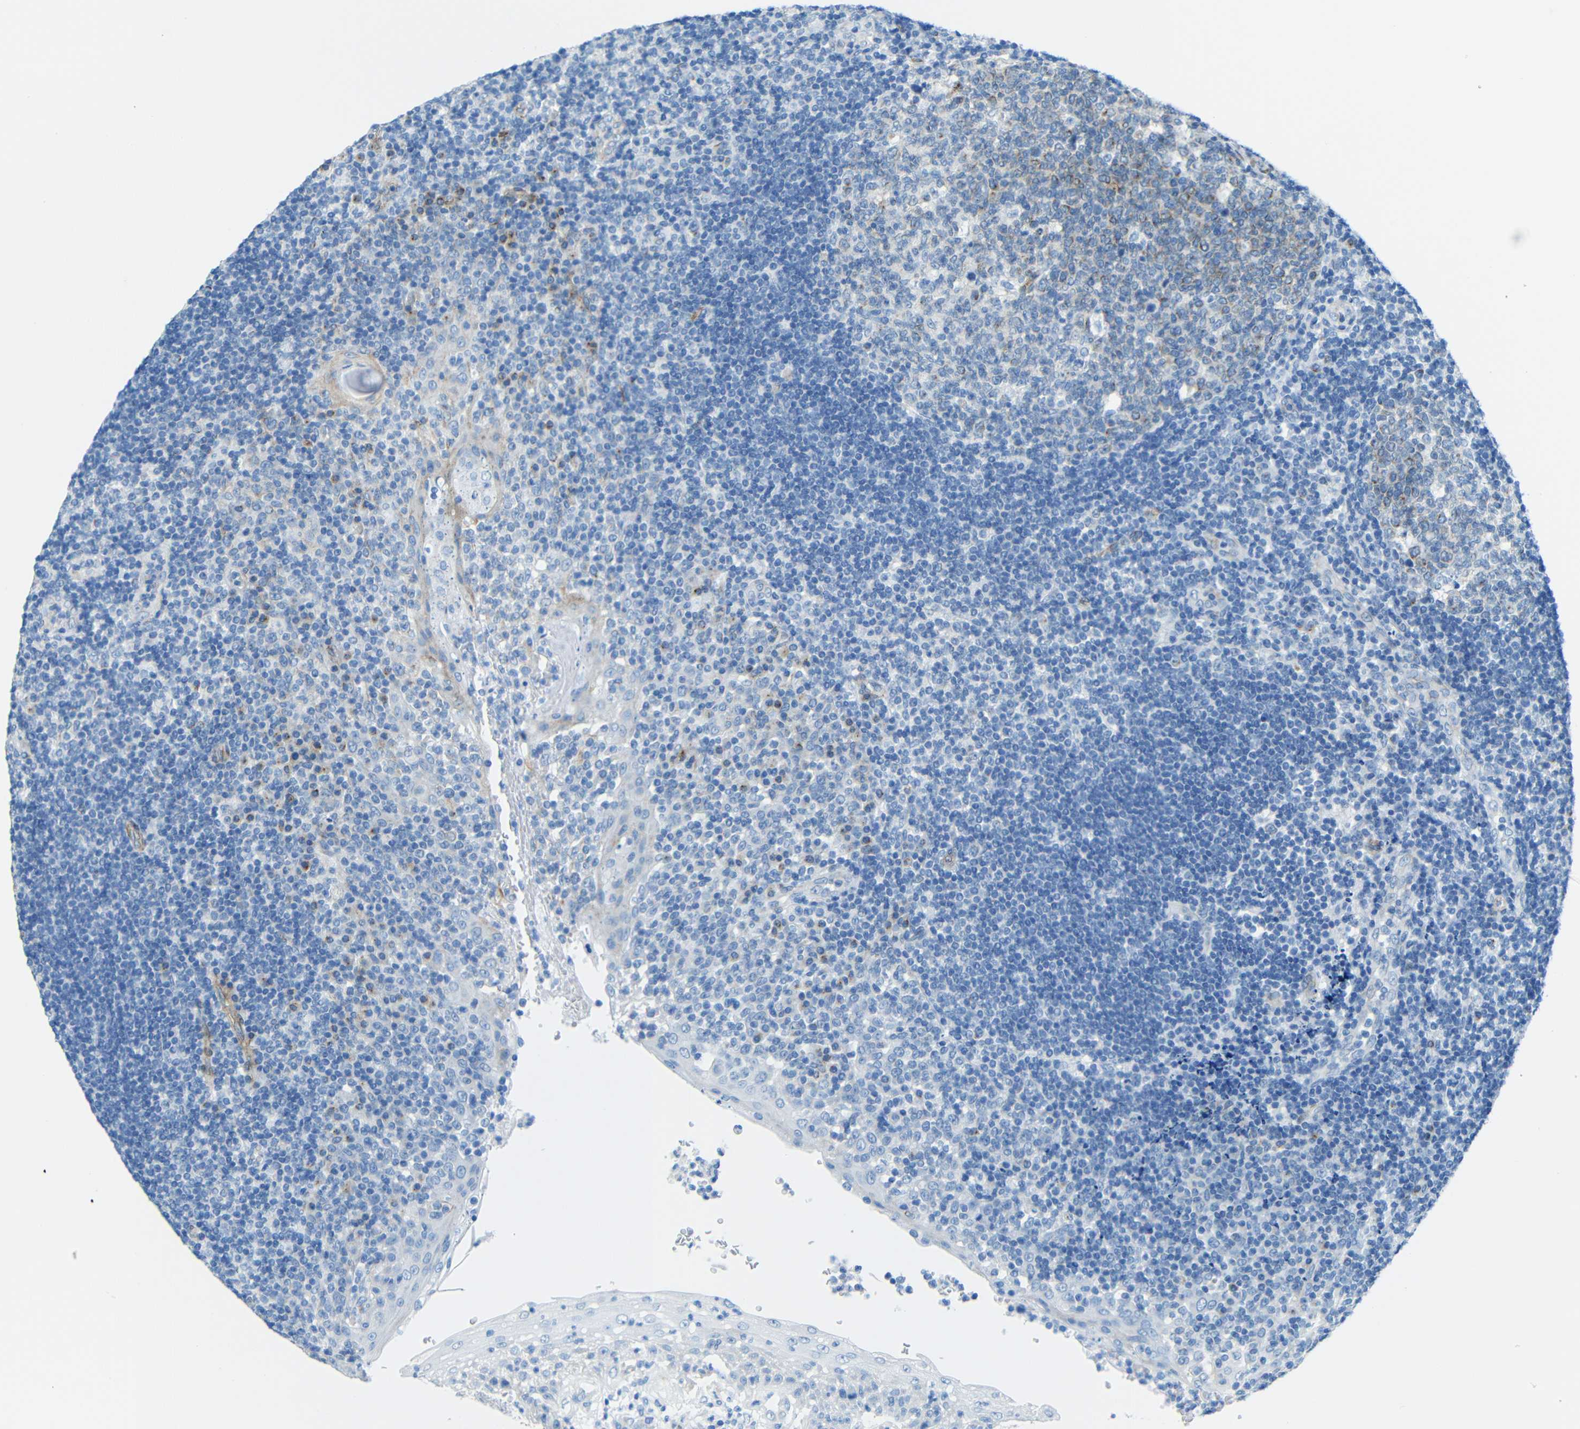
{"staining": {"intensity": "moderate", "quantity": "25%-75%", "location": "cytoplasmic/membranous"}, "tissue": "tonsil", "cell_type": "Germinal center cells", "image_type": "normal", "snomed": [{"axis": "morphology", "description": "Normal tissue, NOS"}, {"axis": "topography", "description": "Tonsil"}], "caption": "DAB immunohistochemical staining of normal tonsil displays moderate cytoplasmic/membranous protein staining in about 25%-75% of germinal center cells. (IHC, brightfield microscopy, high magnification).", "gene": "TUBB4B", "patient": {"sex": "female", "age": 40}}